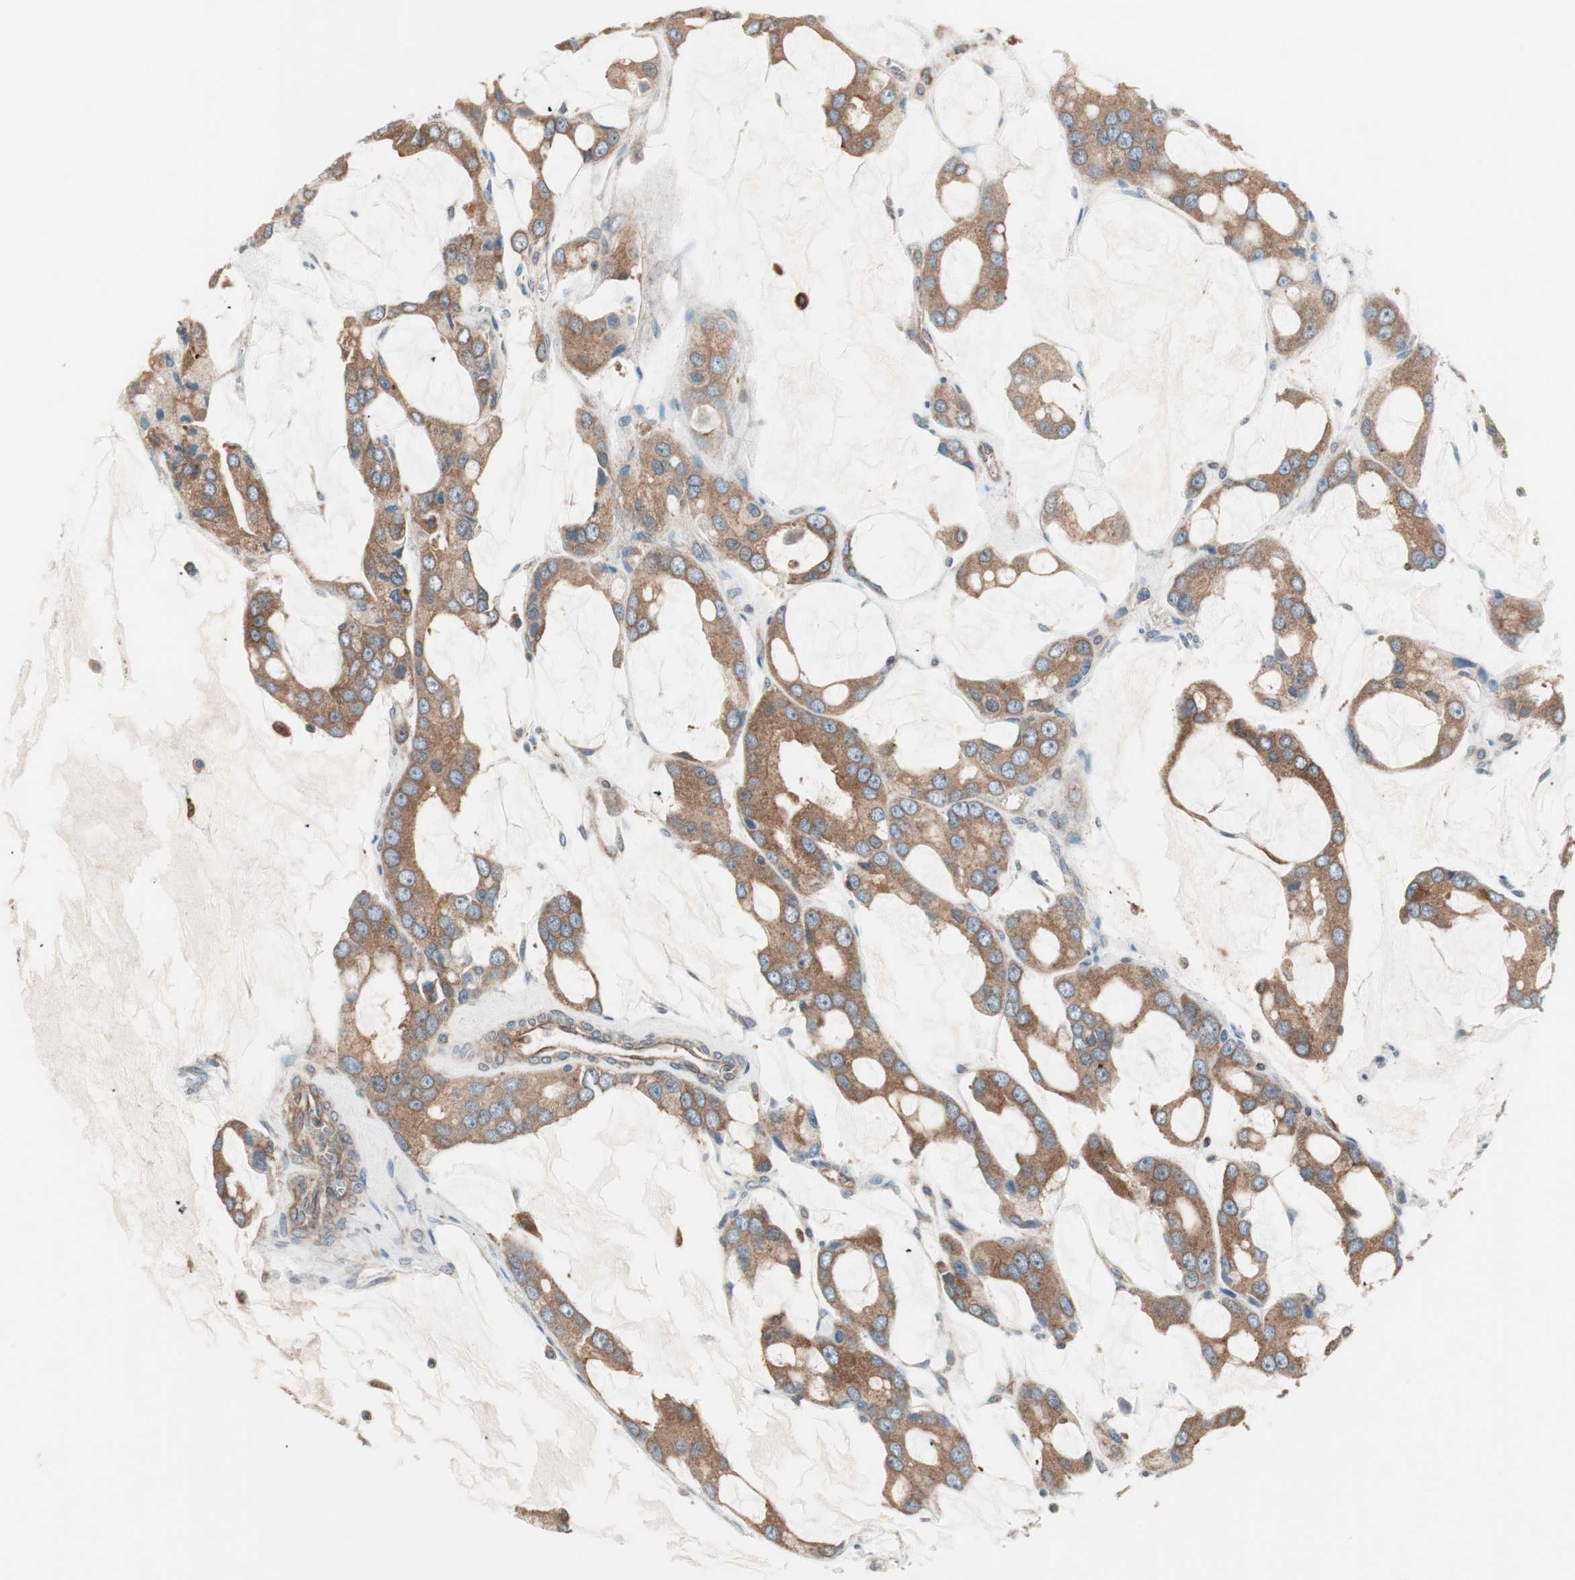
{"staining": {"intensity": "strong", "quantity": ">75%", "location": "cytoplasmic/membranous"}, "tissue": "prostate cancer", "cell_type": "Tumor cells", "image_type": "cancer", "snomed": [{"axis": "morphology", "description": "Adenocarcinoma, High grade"}, {"axis": "topography", "description": "Prostate"}], "caption": "Adenocarcinoma (high-grade) (prostate) stained with immunohistochemistry (IHC) demonstrates strong cytoplasmic/membranous expression in approximately >75% of tumor cells.", "gene": "RAB5A", "patient": {"sex": "male", "age": 67}}